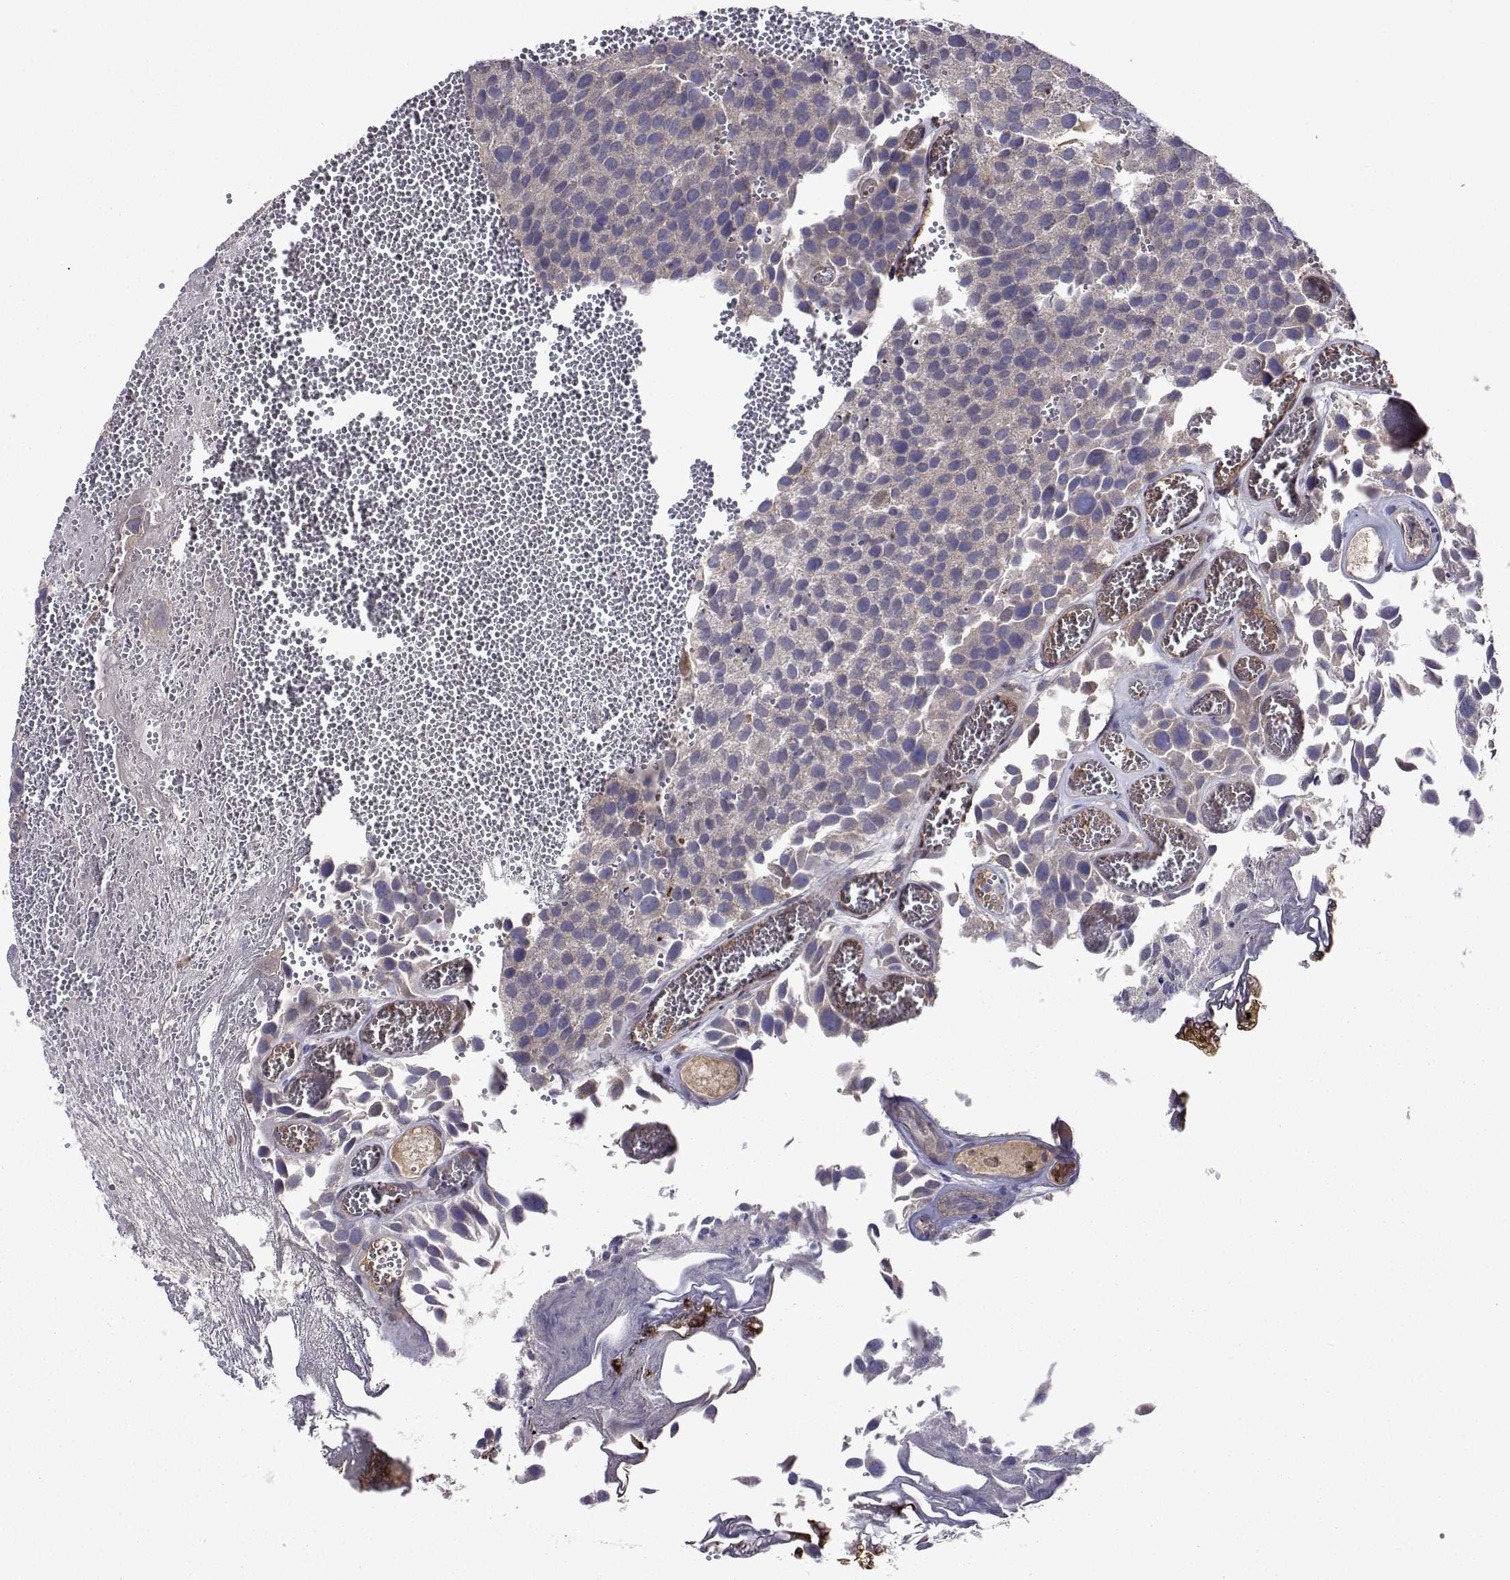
{"staining": {"intensity": "negative", "quantity": "none", "location": "none"}, "tissue": "urothelial cancer", "cell_type": "Tumor cells", "image_type": "cancer", "snomed": [{"axis": "morphology", "description": "Urothelial carcinoma, Low grade"}, {"axis": "topography", "description": "Urinary bladder"}], "caption": "The image shows no significant expression in tumor cells of urothelial cancer. (Stains: DAB immunohistochemistry with hematoxylin counter stain, Microscopy: brightfield microscopy at high magnification).", "gene": "TARBP2", "patient": {"sex": "female", "age": 69}}